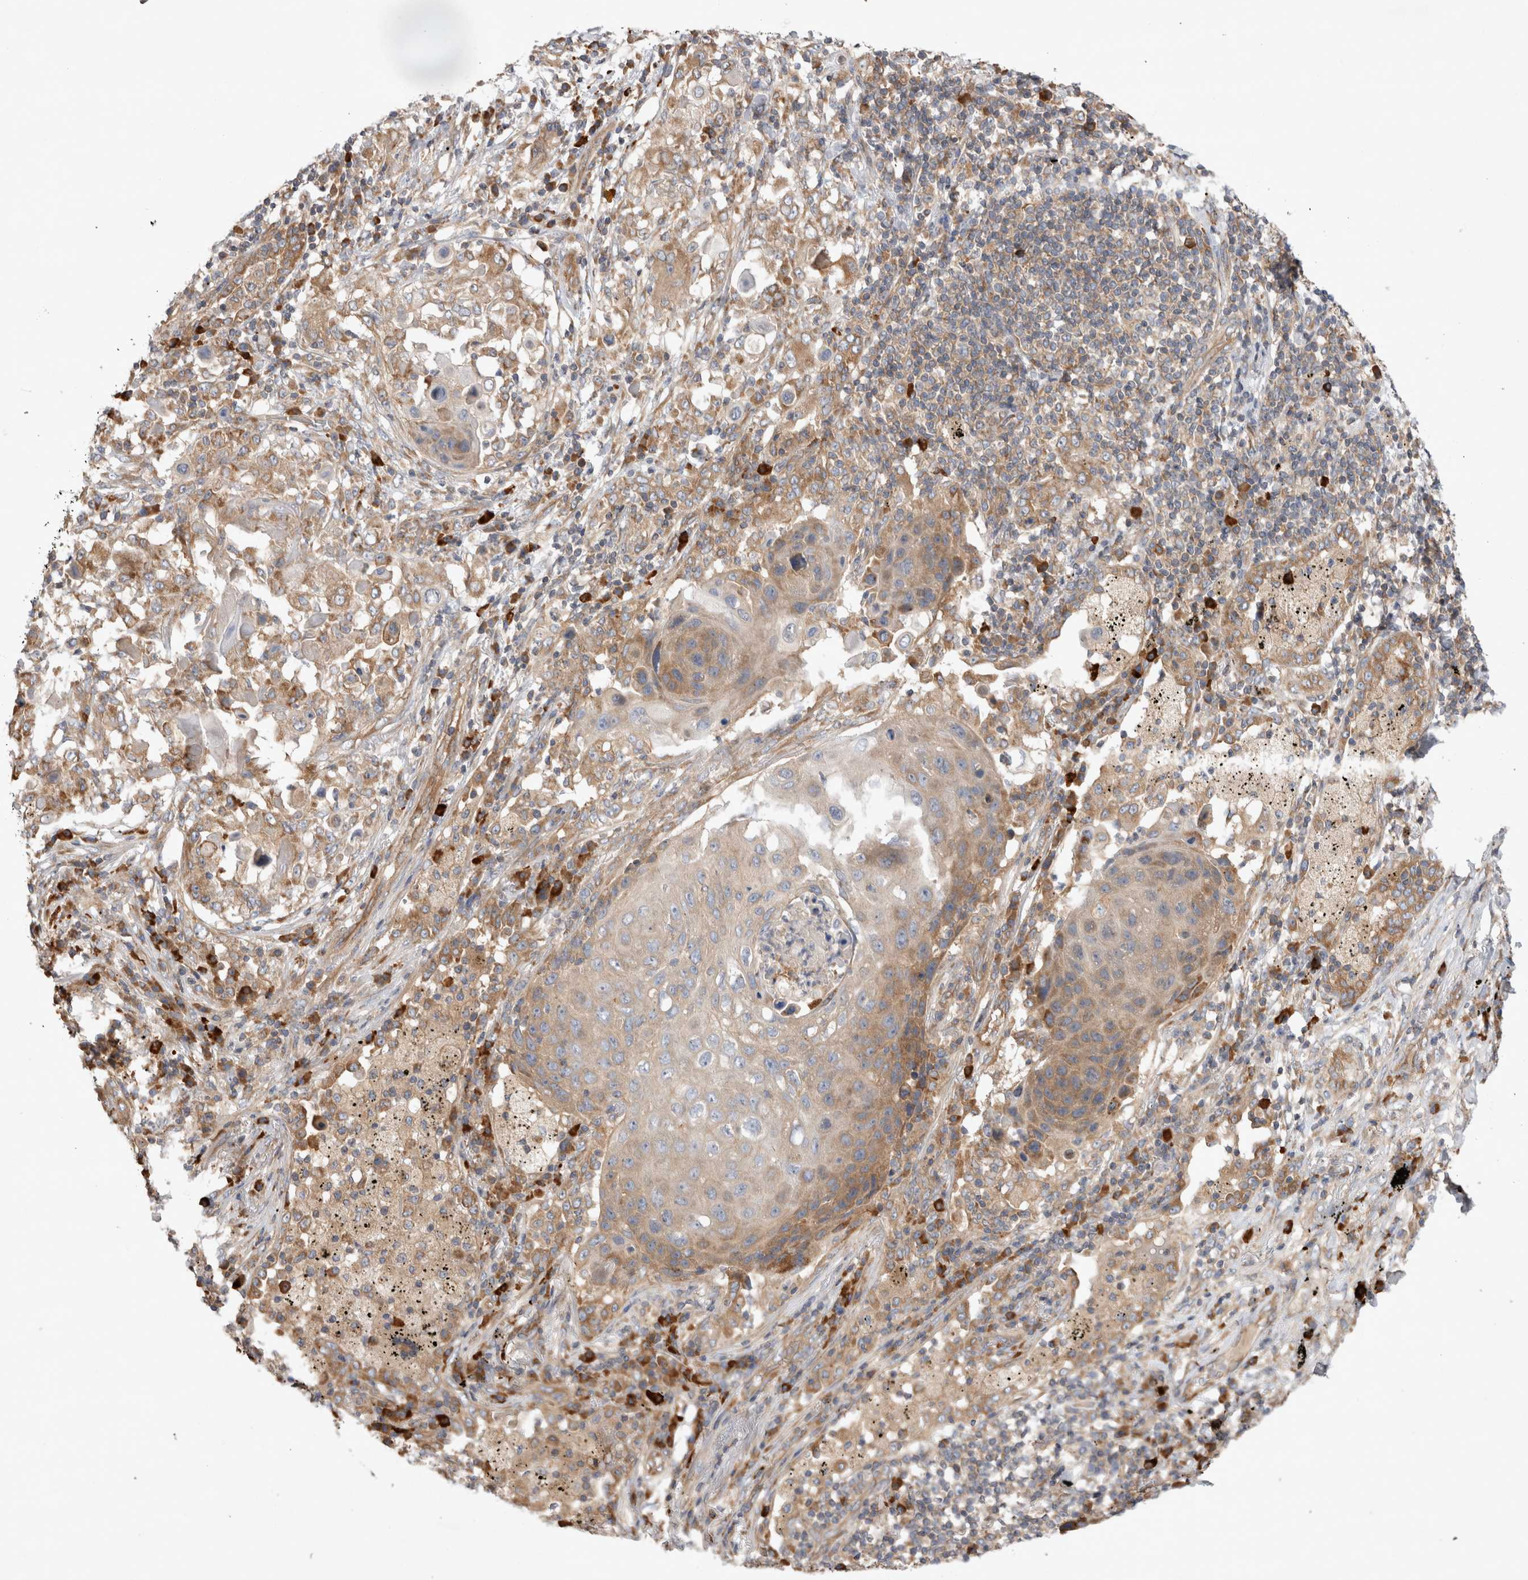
{"staining": {"intensity": "moderate", "quantity": "<25%", "location": "cytoplasmic/membranous"}, "tissue": "lung cancer", "cell_type": "Tumor cells", "image_type": "cancer", "snomed": [{"axis": "morphology", "description": "Squamous cell carcinoma, NOS"}, {"axis": "topography", "description": "Lung"}], "caption": "A brown stain labels moderate cytoplasmic/membranous expression of a protein in human lung cancer (squamous cell carcinoma) tumor cells.", "gene": "PDCD10", "patient": {"sex": "female", "age": 63}}